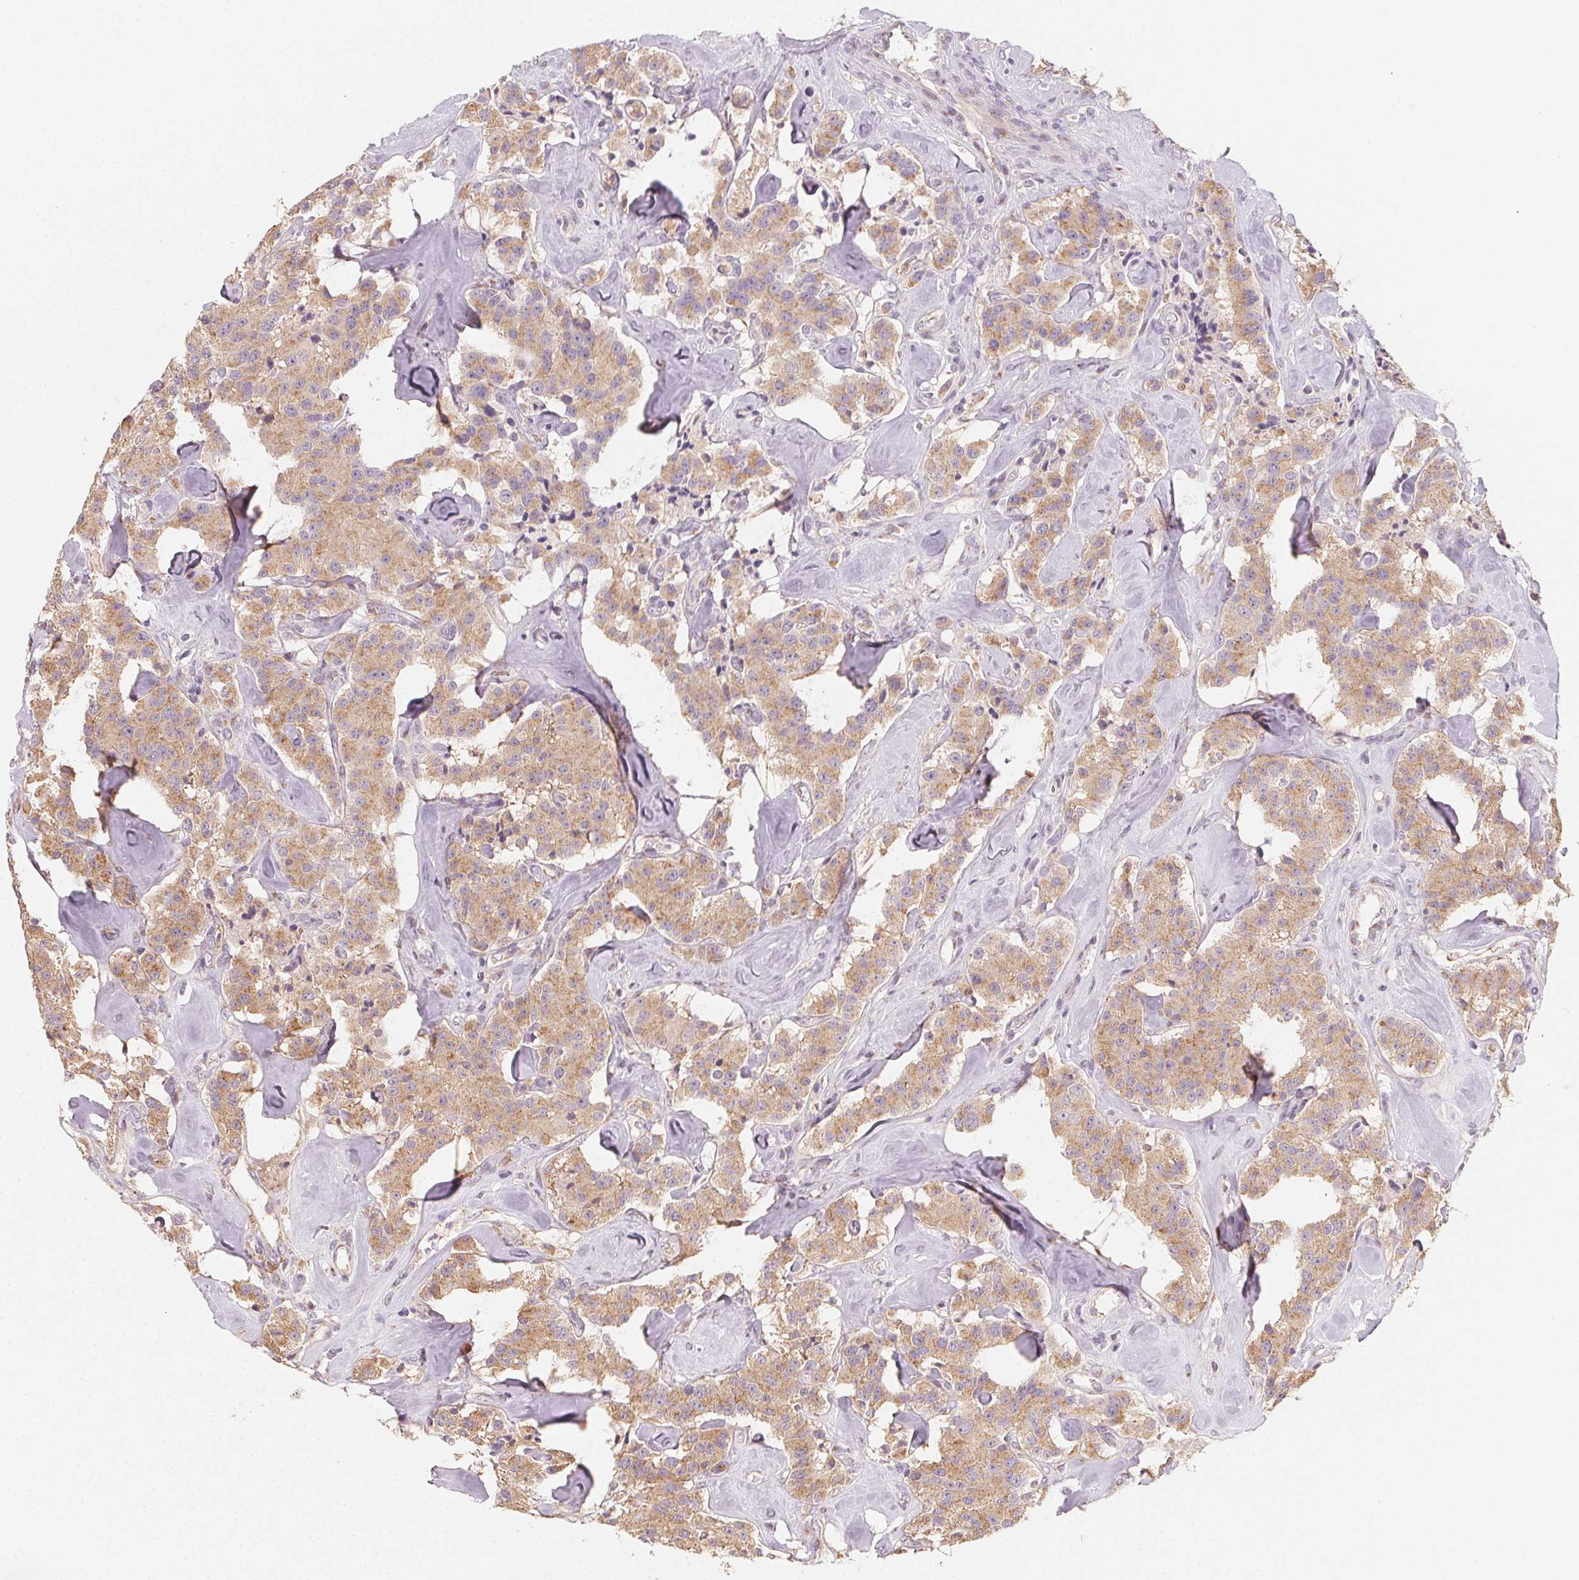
{"staining": {"intensity": "moderate", "quantity": ">75%", "location": "cytoplasmic/membranous"}, "tissue": "carcinoid", "cell_type": "Tumor cells", "image_type": "cancer", "snomed": [{"axis": "morphology", "description": "Carcinoid, malignant, NOS"}, {"axis": "topography", "description": "Pancreas"}], "caption": "Protein staining of malignant carcinoid tissue demonstrates moderate cytoplasmic/membranous expression in about >75% of tumor cells.", "gene": "AP1S1", "patient": {"sex": "male", "age": 41}}